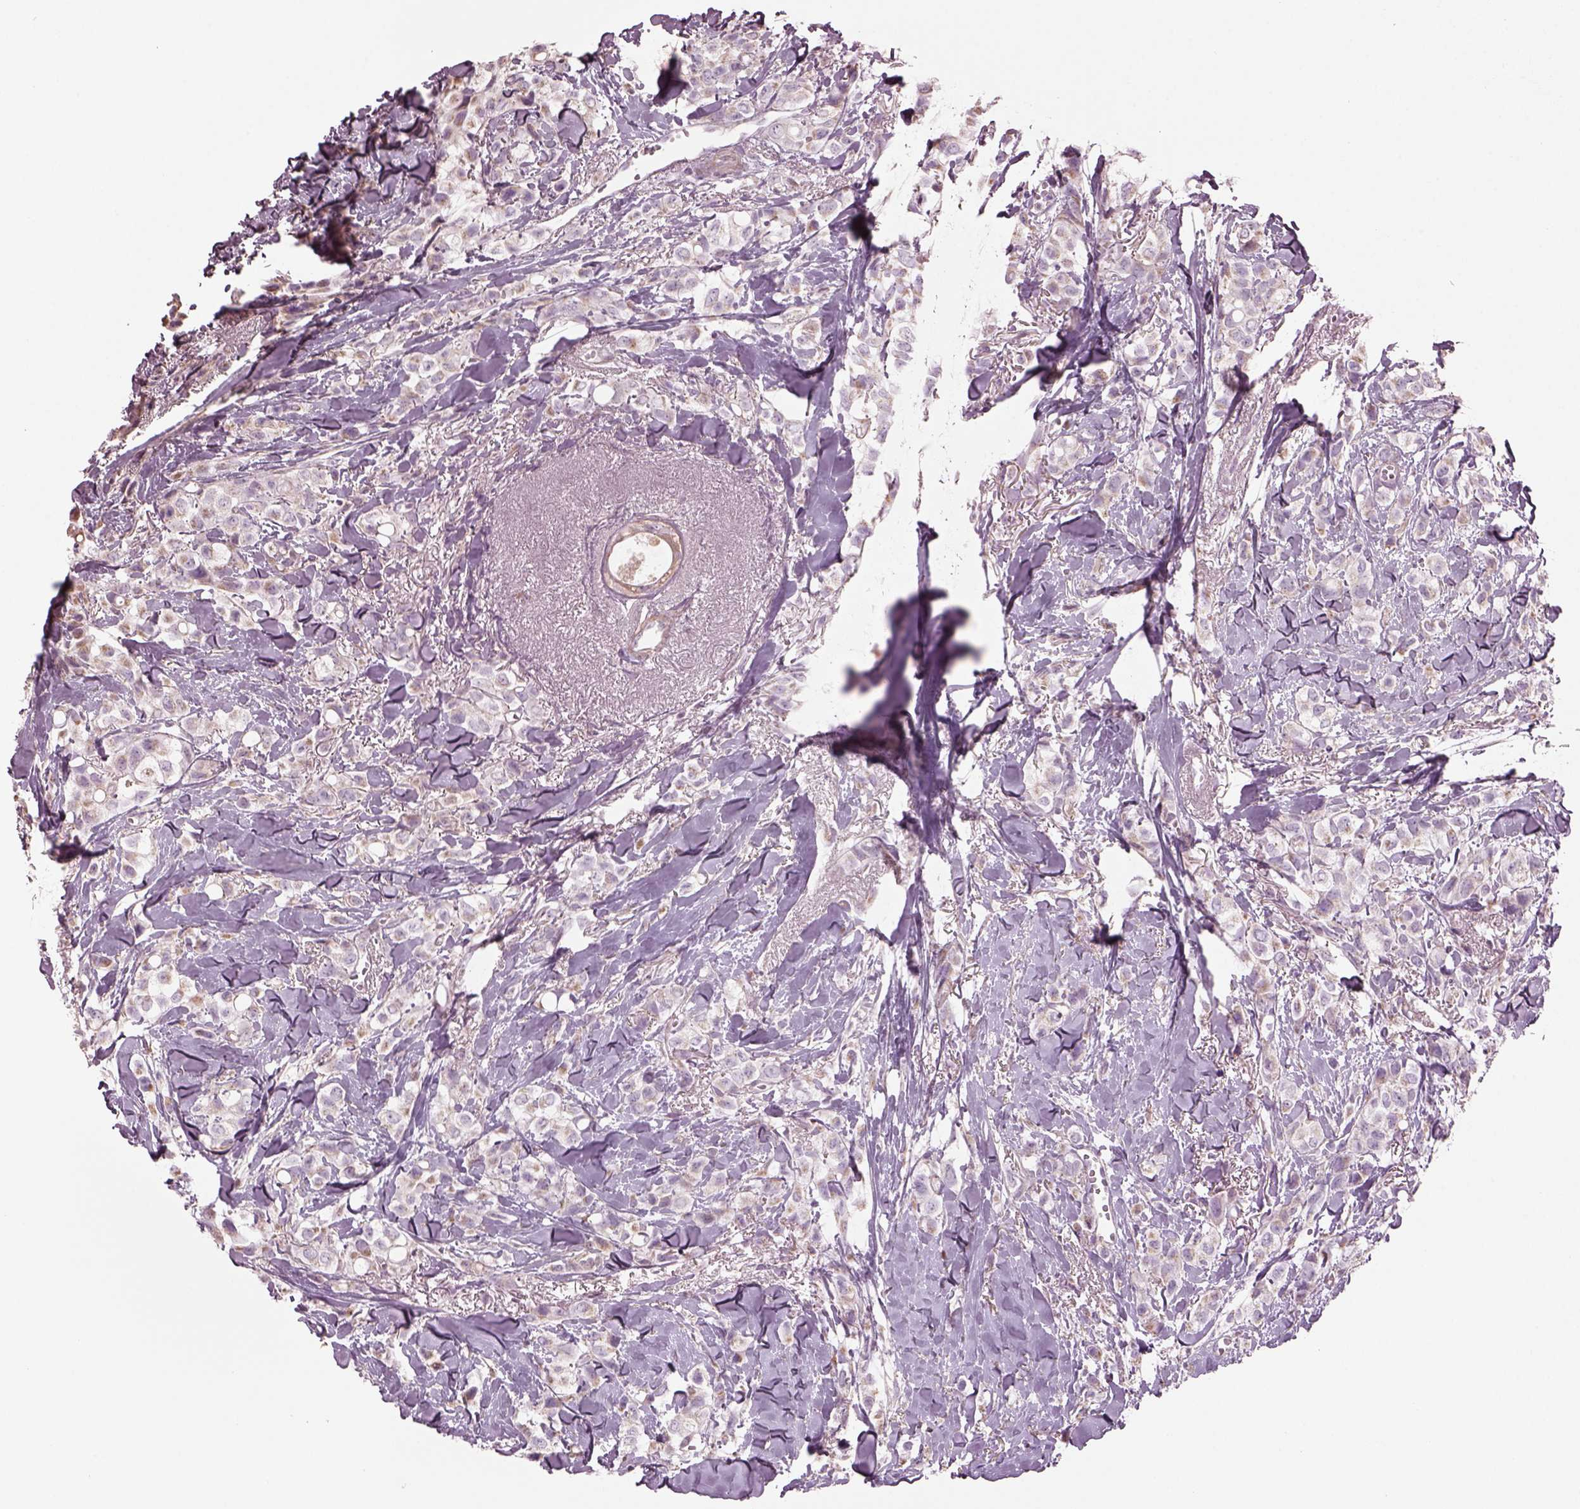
{"staining": {"intensity": "weak", "quantity": "25%-75%", "location": "cytoplasmic/membranous"}, "tissue": "breast cancer", "cell_type": "Tumor cells", "image_type": "cancer", "snomed": [{"axis": "morphology", "description": "Duct carcinoma"}, {"axis": "topography", "description": "Breast"}], "caption": "Breast cancer was stained to show a protein in brown. There is low levels of weak cytoplasmic/membranous expression in about 25%-75% of tumor cells.", "gene": "SPATA7", "patient": {"sex": "female", "age": 85}}